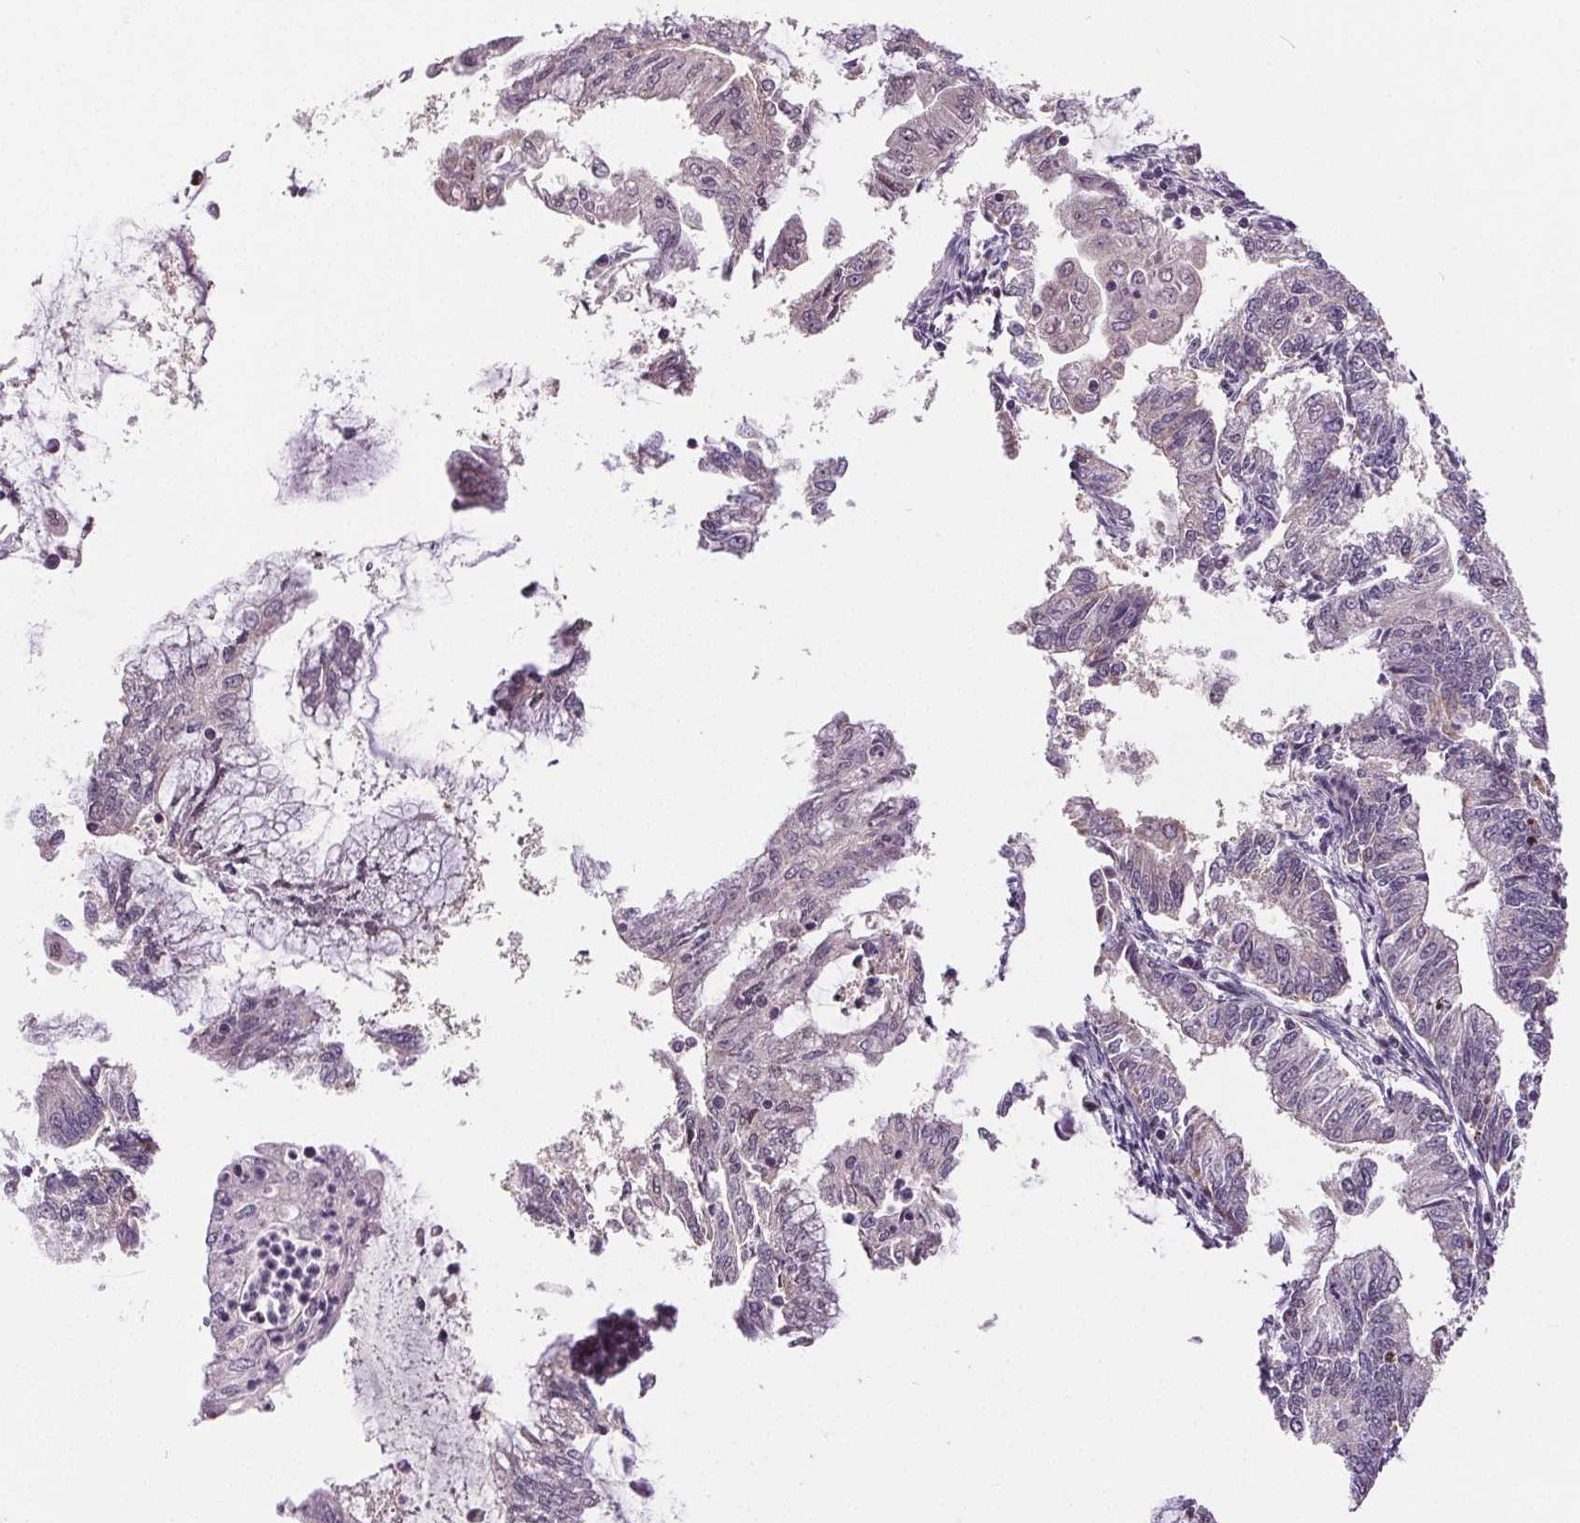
{"staining": {"intensity": "negative", "quantity": "none", "location": "none"}, "tissue": "endometrial cancer", "cell_type": "Tumor cells", "image_type": "cancer", "snomed": [{"axis": "morphology", "description": "Adenocarcinoma, NOS"}, {"axis": "topography", "description": "Endometrium"}], "caption": "A high-resolution photomicrograph shows immunohistochemistry (IHC) staining of endometrial cancer (adenocarcinoma), which demonstrates no significant expression in tumor cells.", "gene": "SUCLA2", "patient": {"sex": "female", "age": 55}}